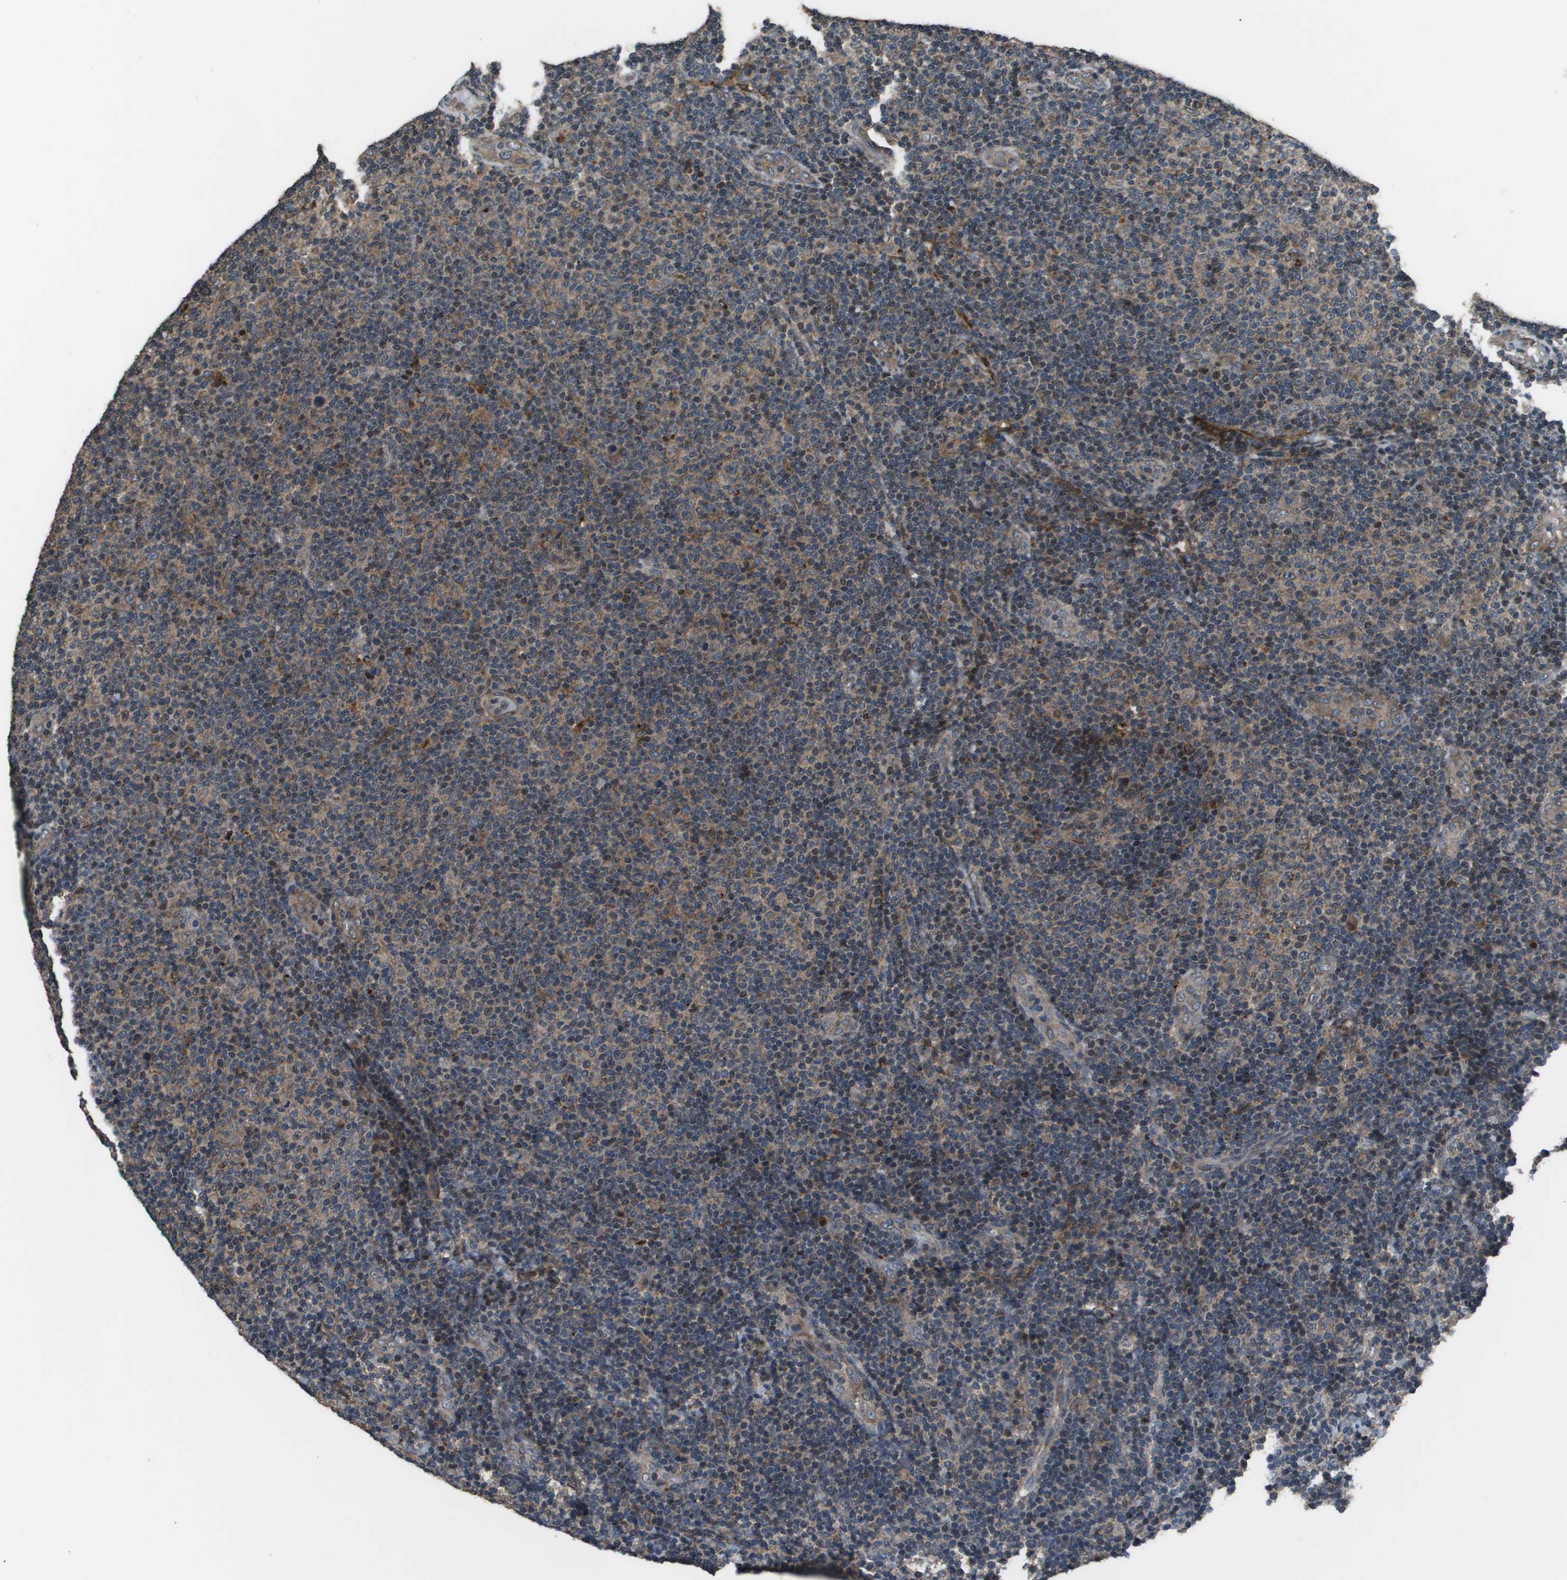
{"staining": {"intensity": "weak", "quantity": "25%-75%", "location": "cytoplasmic/membranous"}, "tissue": "lymphoma", "cell_type": "Tumor cells", "image_type": "cancer", "snomed": [{"axis": "morphology", "description": "Malignant lymphoma, non-Hodgkin's type, Low grade"}, {"axis": "topography", "description": "Lymph node"}], "caption": "IHC micrograph of neoplastic tissue: human lymphoma stained using immunohistochemistry reveals low levels of weak protein expression localized specifically in the cytoplasmic/membranous of tumor cells, appearing as a cytoplasmic/membranous brown color.", "gene": "GOSR2", "patient": {"sex": "male", "age": 83}}